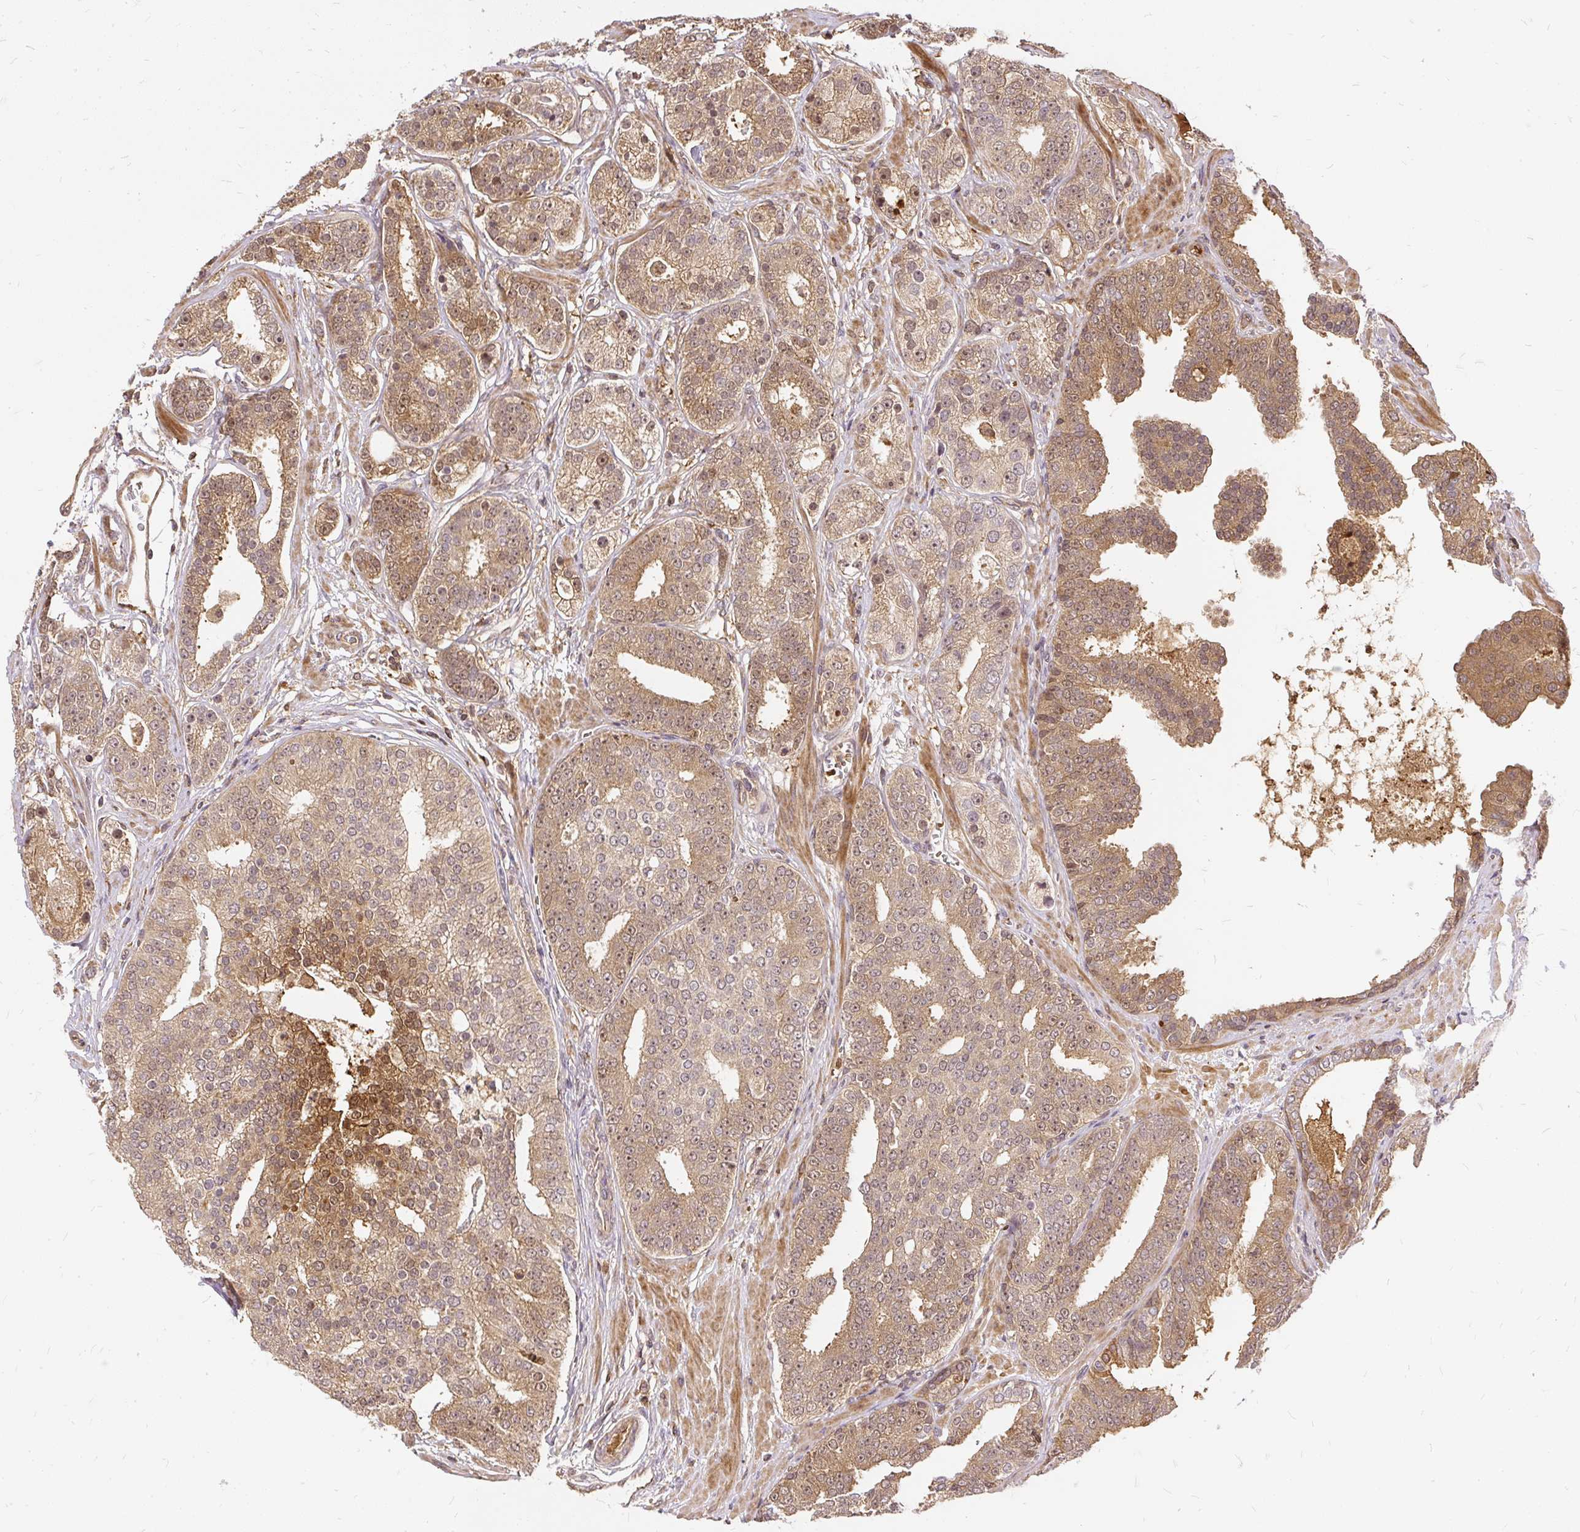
{"staining": {"intensity": "moderate", "quantity": ">75%", "location": "cytoplasmic/membranous,nuclear"}, "tissue": "prostate cancer", "cell_type": "Tumor cells", "image_type": "cancer", "snomed": [{"axis": "morphology", "description": "Adenocarcinoma, High grade"}, {"axis": "topography", "description": "Prostate"}], "caption": "Immunohistochemistry of prostate cancer (adenocarcinoma (high-grade)) shows medium levels of moderate cytoplasmic/membranous and nuclear positivity in about >75% of tumor cells. The protein of interest is shown in brown color, while the nuclei are stained blue.", "gene": "AP5S1", "patient": {"sex": "male", "age": 71}}